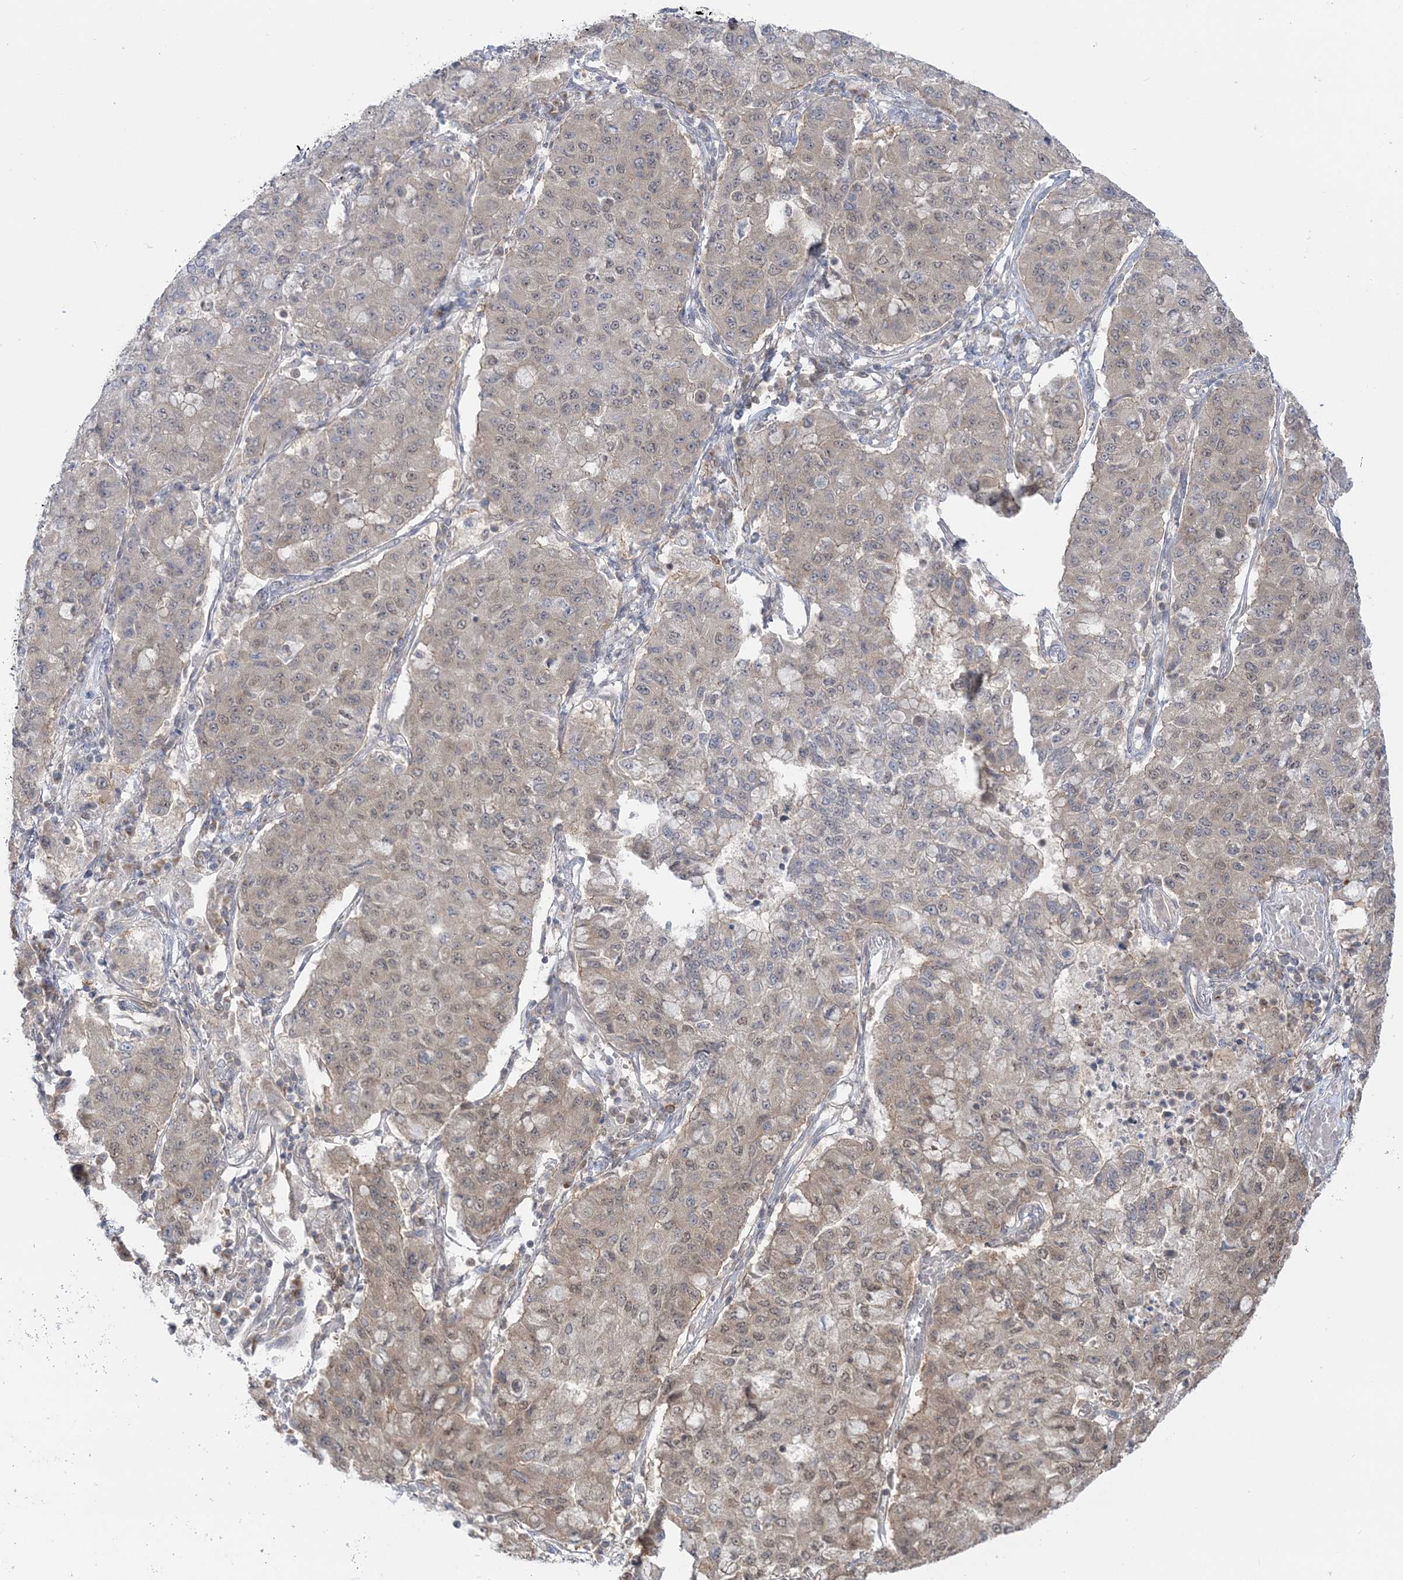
{"staining": {"intensity": "weak", "quantity": "25%-75%", "location": "cytoplasmic/membranous,nuclear"}, "tissue": "lung cancer", "cell_type": "Tumor cells", "image_type": "cancer", "snomed": [{"axis": "morphology", "description": "Squamous cell carcinoma, NOS"}, {"axis": "topography", "description": "Lung"}], "caption": "This image reveals IHC staining of human lung squamous cell carcinoma, with low weak cytoplasmic/membranous and nuclear expression in about 25%-75% of tumor cells.", "gene": "ZFAND6", "patient": {"sex": "male", "age": 74}}